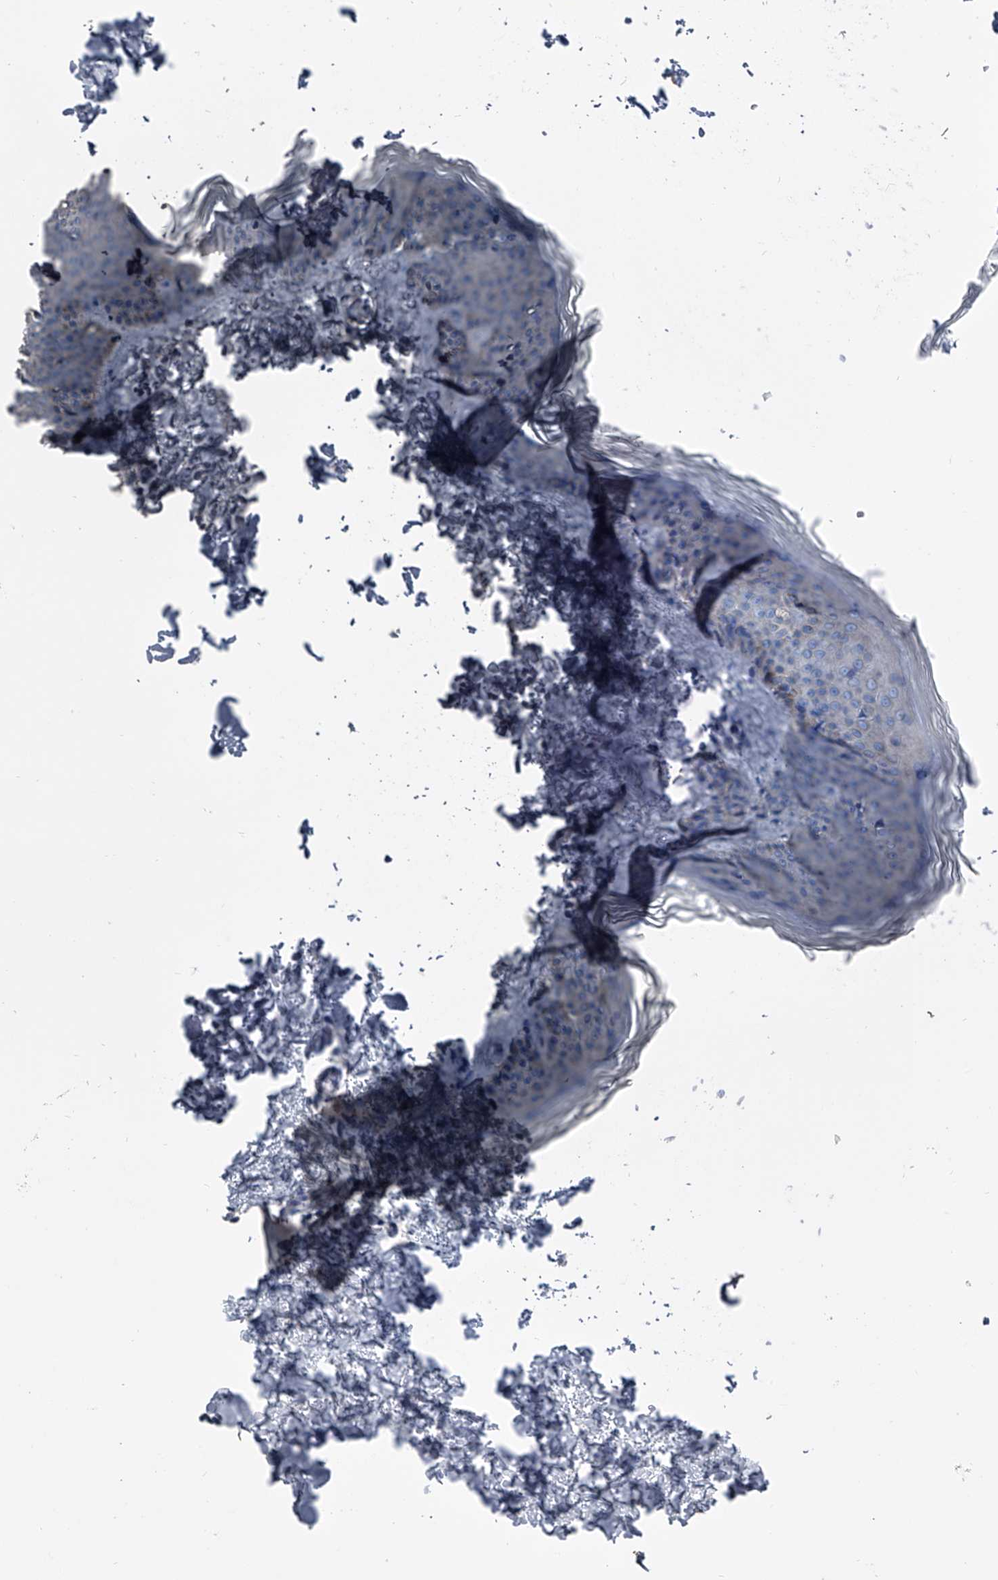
{"staining": {"intensity": "negative", "quantity": "none", "location": "none"}, "tissue": "skin", "cell_type": "Fibroblasts", "image_type": "normal", "snomed": [{"axis": "morphology", "description": "Normal tissue, NOS"}, {"axis": "topography", "description": "Skin"}], "caption": "There is no significant positivity in fibroblasts of skin. (Immunohistochemistry, brightfield microscopy, high magnification).", "gene": "KIF13A", "patient": {"sex": "female", "age": 27}}